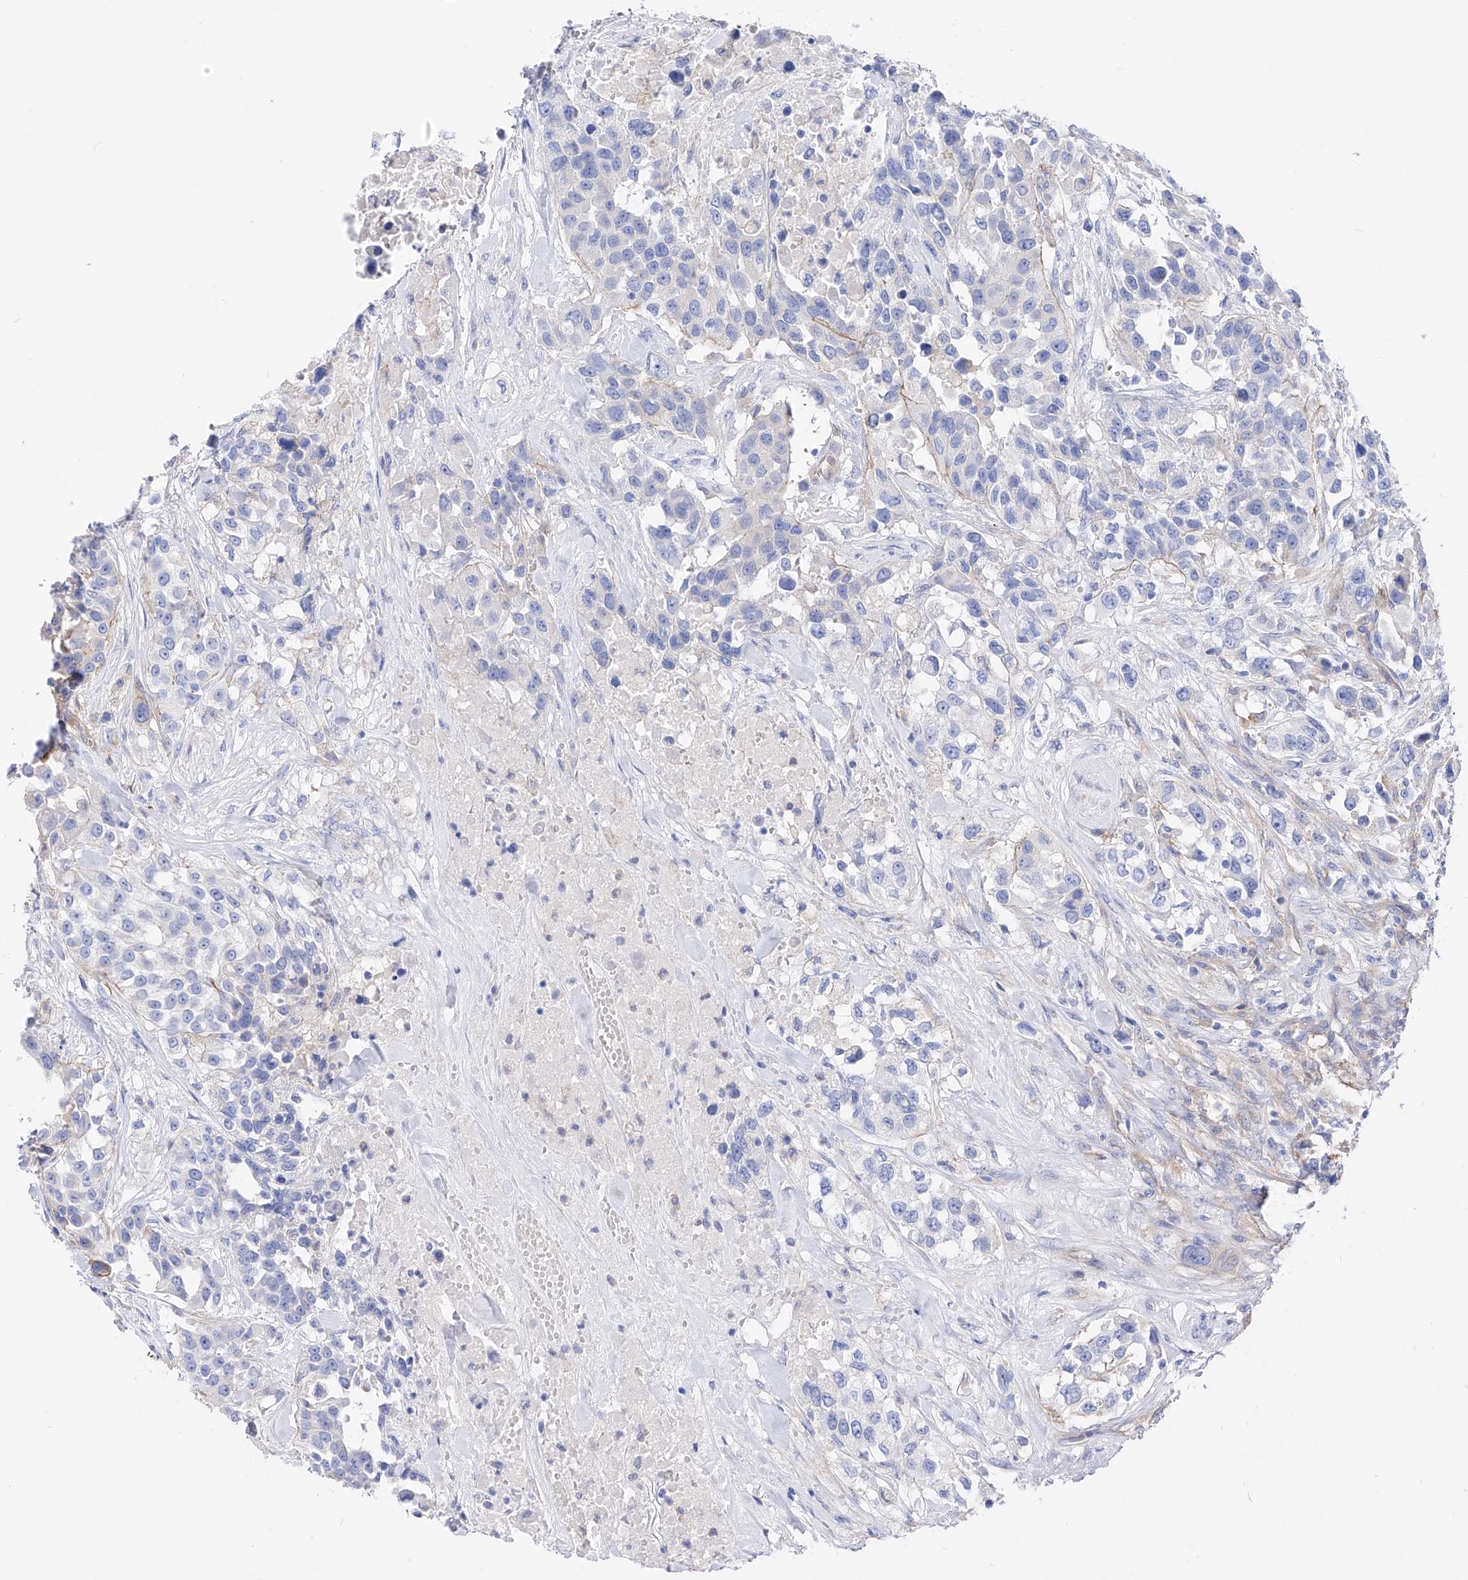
{"staining": {"intensity": "negative", "quantity": "none", "location": "none"}, "tissue": "urothelial cancer", "cell_type": "Tumor cells", "image_type": "cancer", "snomed": [{"axis": "morphology", "description": "Urothelial carcinoma, High grade"}, {"axis": "topography", "description": "Urinary bladder"}], "caption": "DAB (3,3'-diaminobenzidine) immunohistochemical staining of urothelial cancer shows no significant staining in tumor cells.", "gene": "ZNF653", "patient": {"sex": "female", "age": 80}}